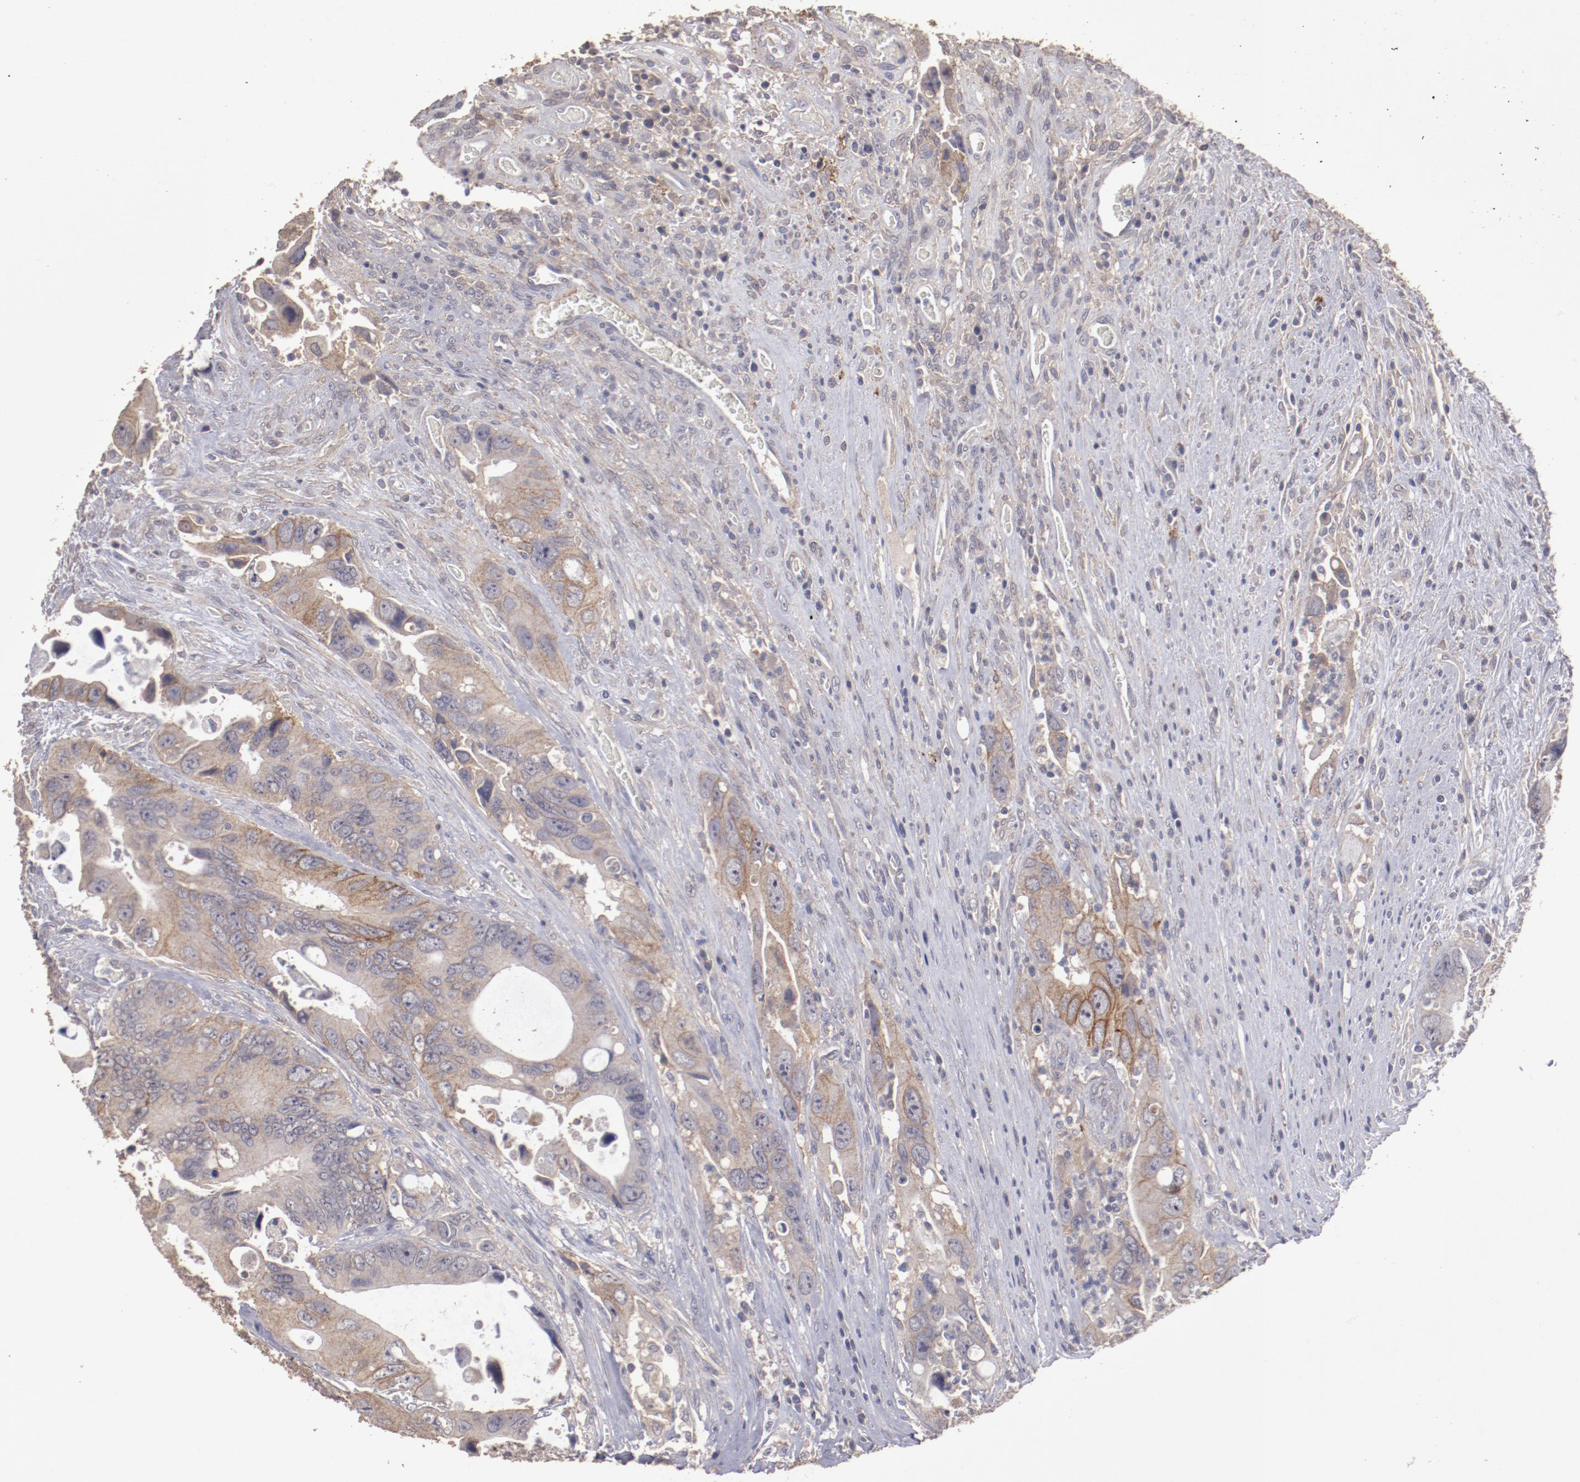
{"staining": {"intensity": "moderate", "quantity": "25%-75%", "location": "cytoplasmic/membranous"}, "tissue": "colorectal cancer", "cell_type": "Tumor cells", "image_type": "cancer", "snomed": [{"axis": "morphology", "description": "Adenocarcinoma, NOS"}, {"axis": "topography", "description": "Rectum"}], "caption": "The micrograph displays immunohistochemical staining of colorectal cancer. There is moderate cytoplasmic/membranous positivity is appreciated in about 25%-75% of tumor cells.", "gene": "FAT1", "patient": {"sex": "male", "age": 70}}